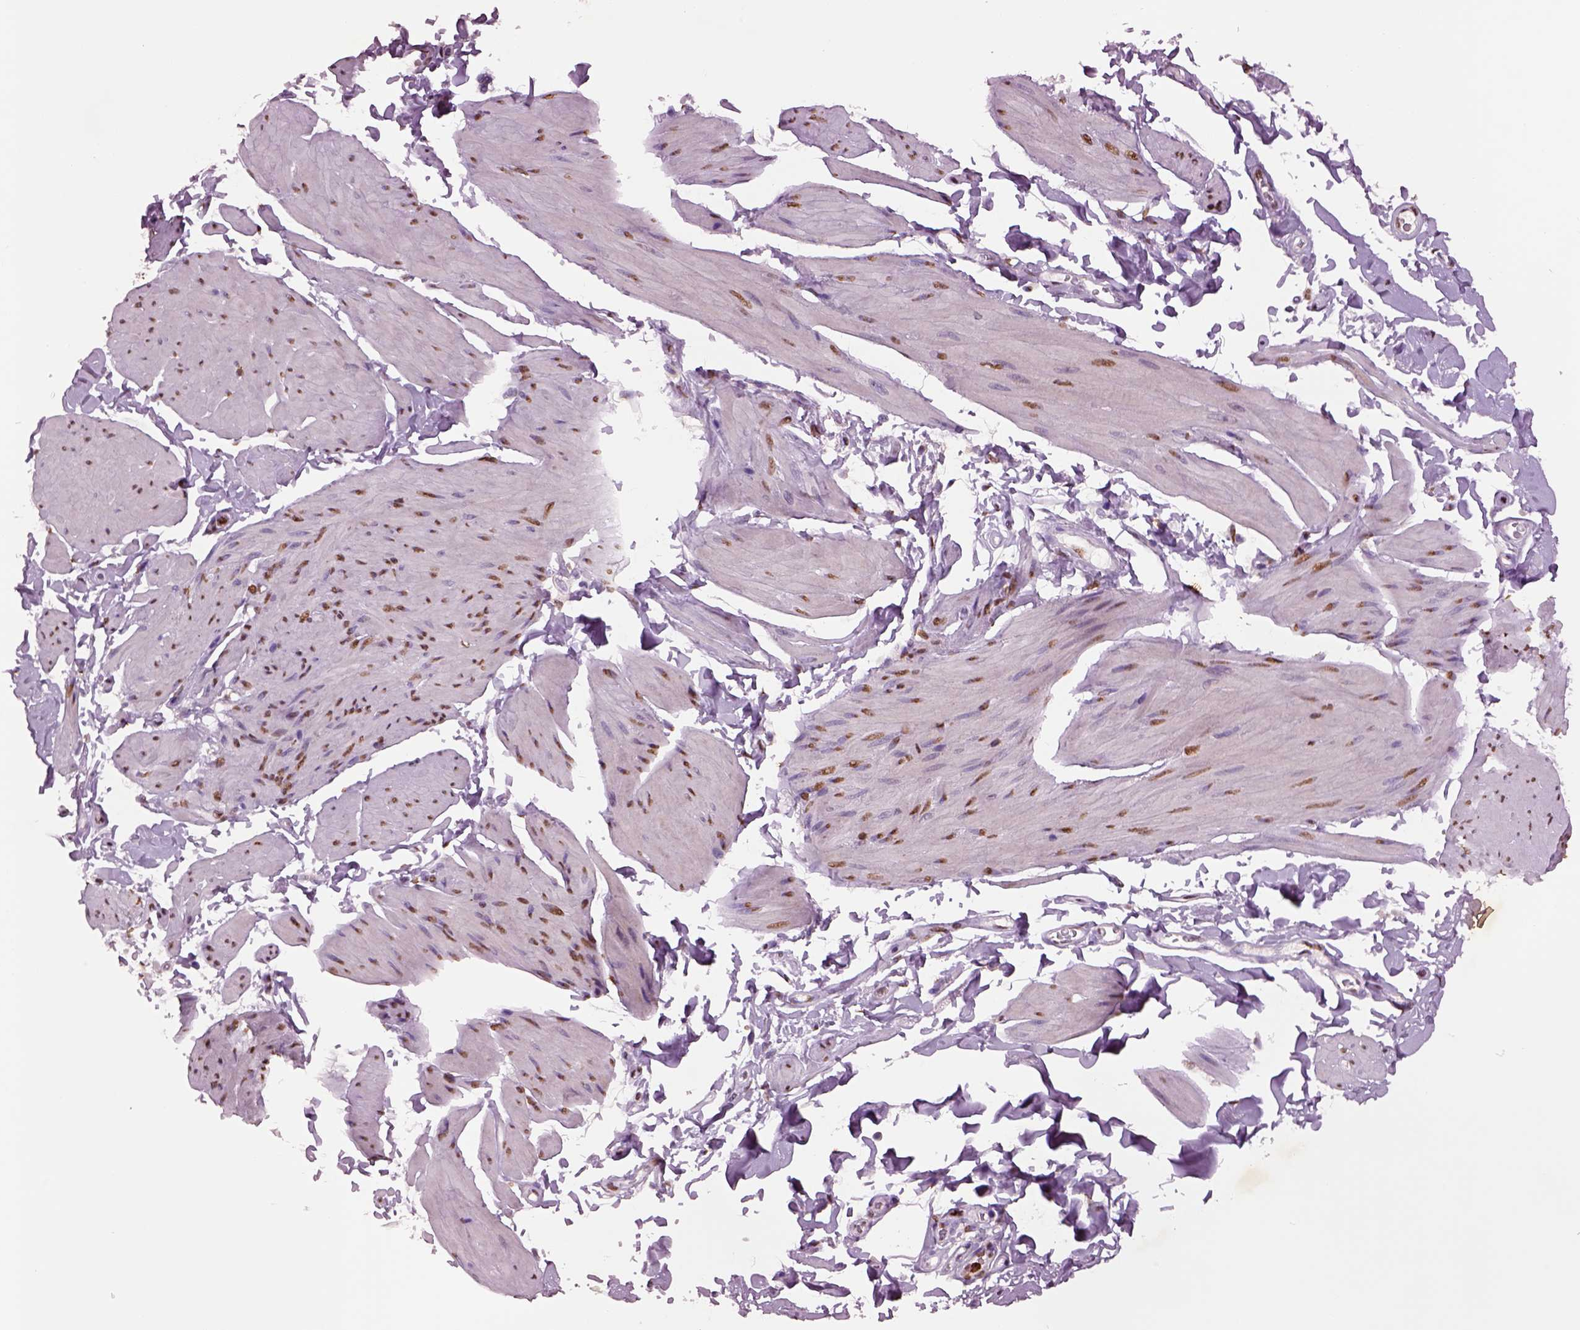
{"staining": {"intensity": "strong", "quantity": ">75%", "location": "nuclear"}, "tissue": "smooth muscle", "cell_type": "Smooth muscle cells", "image_type": "normal", "snomed": [{"axis": "morphology", "description": "Normal tissue, NOS"}, {"axis": "topography", "description": "Adipose tissue"}, {"axis": "topography", "description": "Smooth muscle"}, {"axis": "topography", "description": "Peripheral nerve tissue"}], "caption": "Smooth muscle stained for a protein (brown) shows strong nuclear positive positivity in approximately >75% of smooth muscle cells.", "gene": "DDX3X", "patient": {"sex": "male", "age": 83}}